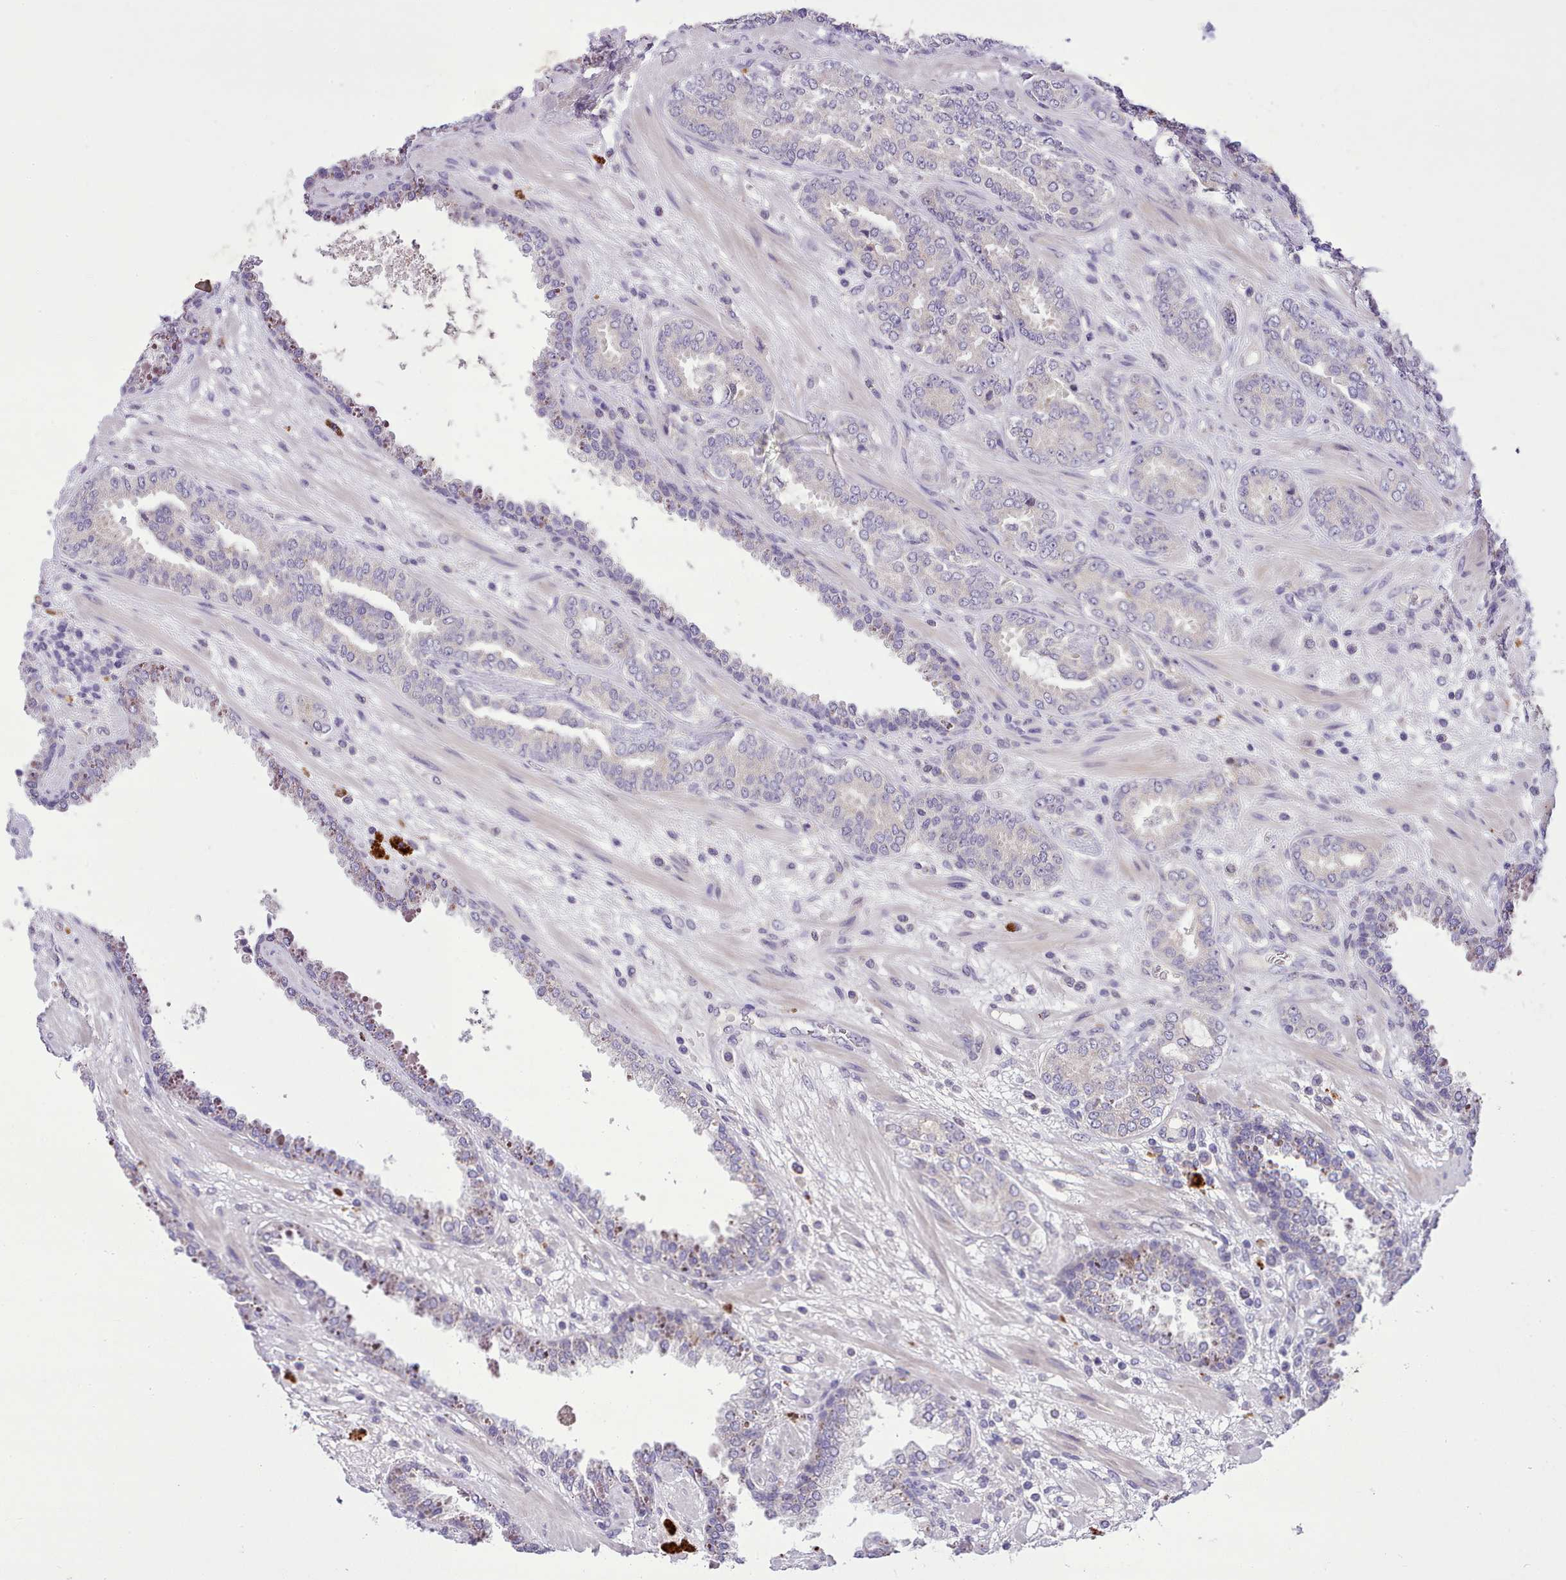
{"staining": {"intensity": "negative", "quantity": "none", "location": "none"}, "tissue": "prostate cancer", "cell_type": "Tumor cells", "image_type": "cancer", "snomed": [{"axis": "morphology", "description": "Adenocarcinoma, High grade"}, {"axis": "topography", "description": "Prostate"}], "caption": "This photomicrograph is of prostate high-grade adenocarcinoma stained with immunohistochemistry to label a protein in brown with the nuclei are counter-stained blue. There is no positivity in tumor cells. Nuclei are stained in blue.", "gene": "FAM83E", "patient": {"sex": "male", "age": 71}}